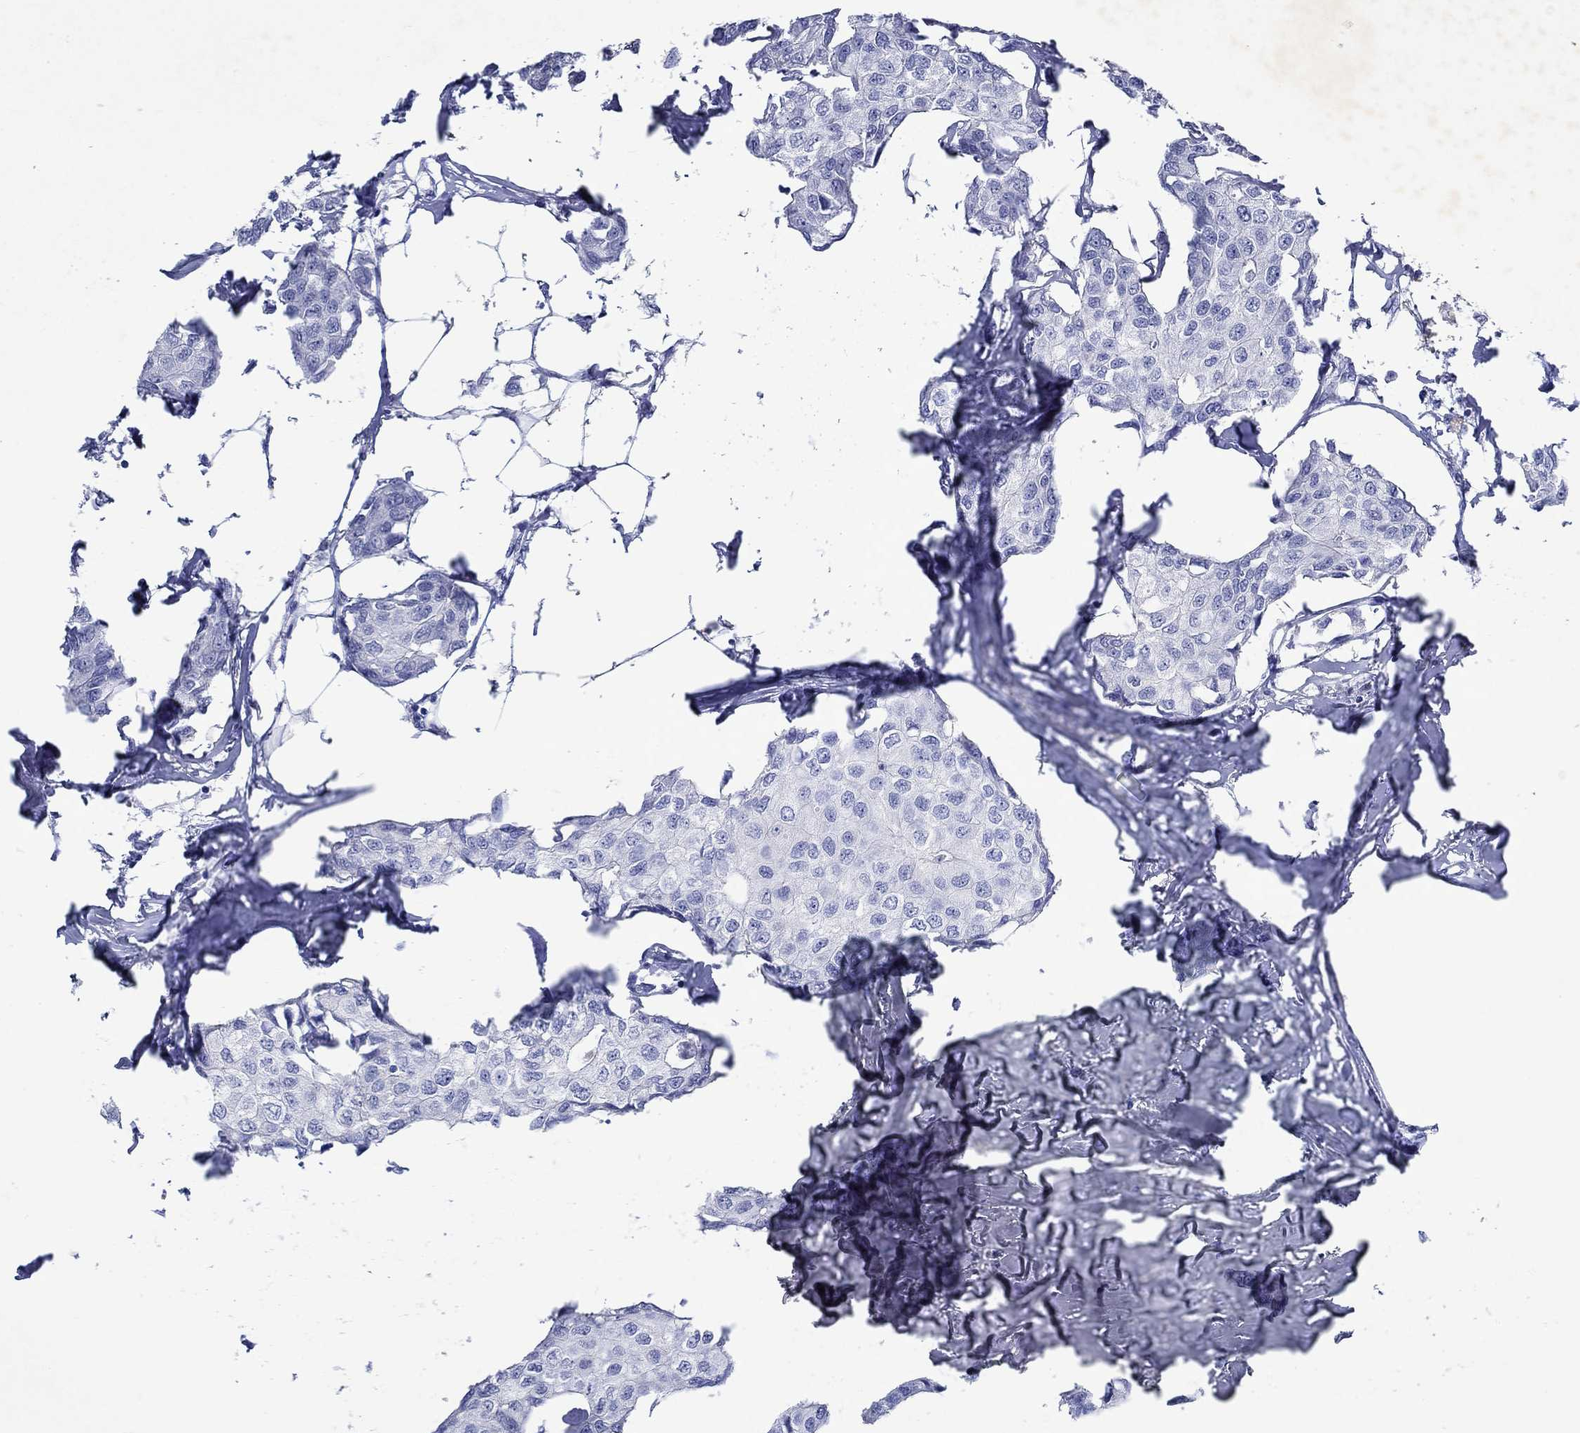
{"staining": {"intensity": "negative", "quantity": "none", "location": "none"}, "tissue": "breast cancer", "cell_type": "Tumor cells", "image_type": "cancer", "snomed": [{"axis": "morphology", "description": "Duct carcinoma"}, {"axis": "topography", "description": "Breast"}], "caption": "Immunohistochemistry (IHC) histopathology image of breast cancer stained for a protein (brown), which reveals no staining in tumor cells. (DAB immunohistochemistry (IHC) visualized using brightfield microscopy, high magnification).", "gene": "EPX", "patient": {"sex": "female", "age": 80}}